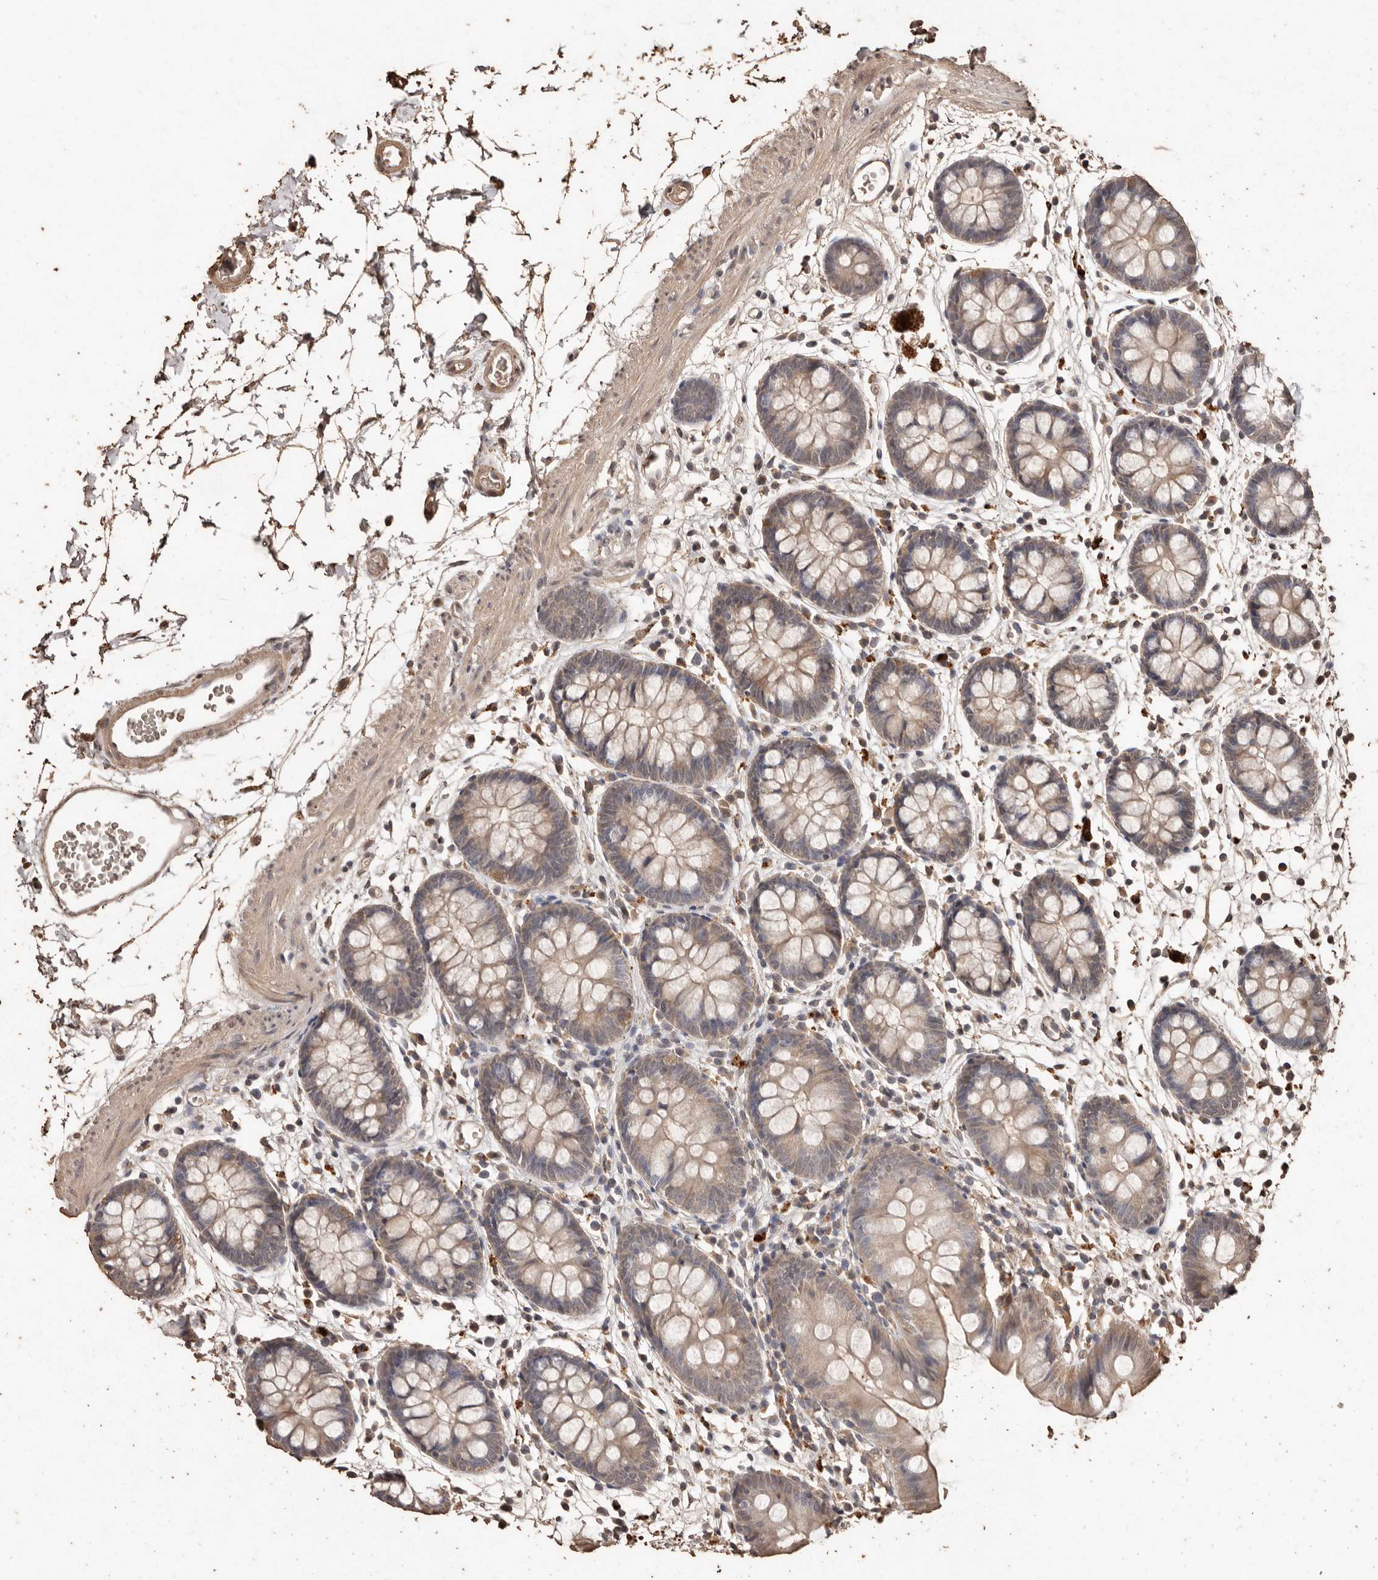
{"staining": {"intensity": "moderate", "quantity": ">75%", "location": "cytoplasmic/membranous"}, "tissue": "colon", "cell_type": "Endothelial cells", "image_type": "normal", "snomed": [{"axis": "morphology", "description": "Normal tissue, NOS"}, {"axis": "topography", "description": "Colon"}], "caption": "Normal colon reveals moderate cytoplasmic/membranous staining in about >75% of endothelial cells The staining is performed using DAB (3,3'-diaminobenzidine) brown chromogen to label protein expression. The nuclei are counter-stained blue using hematoxylin..", "gene": "PKDCC", "patient": {"sex": "male", "age": 56}}